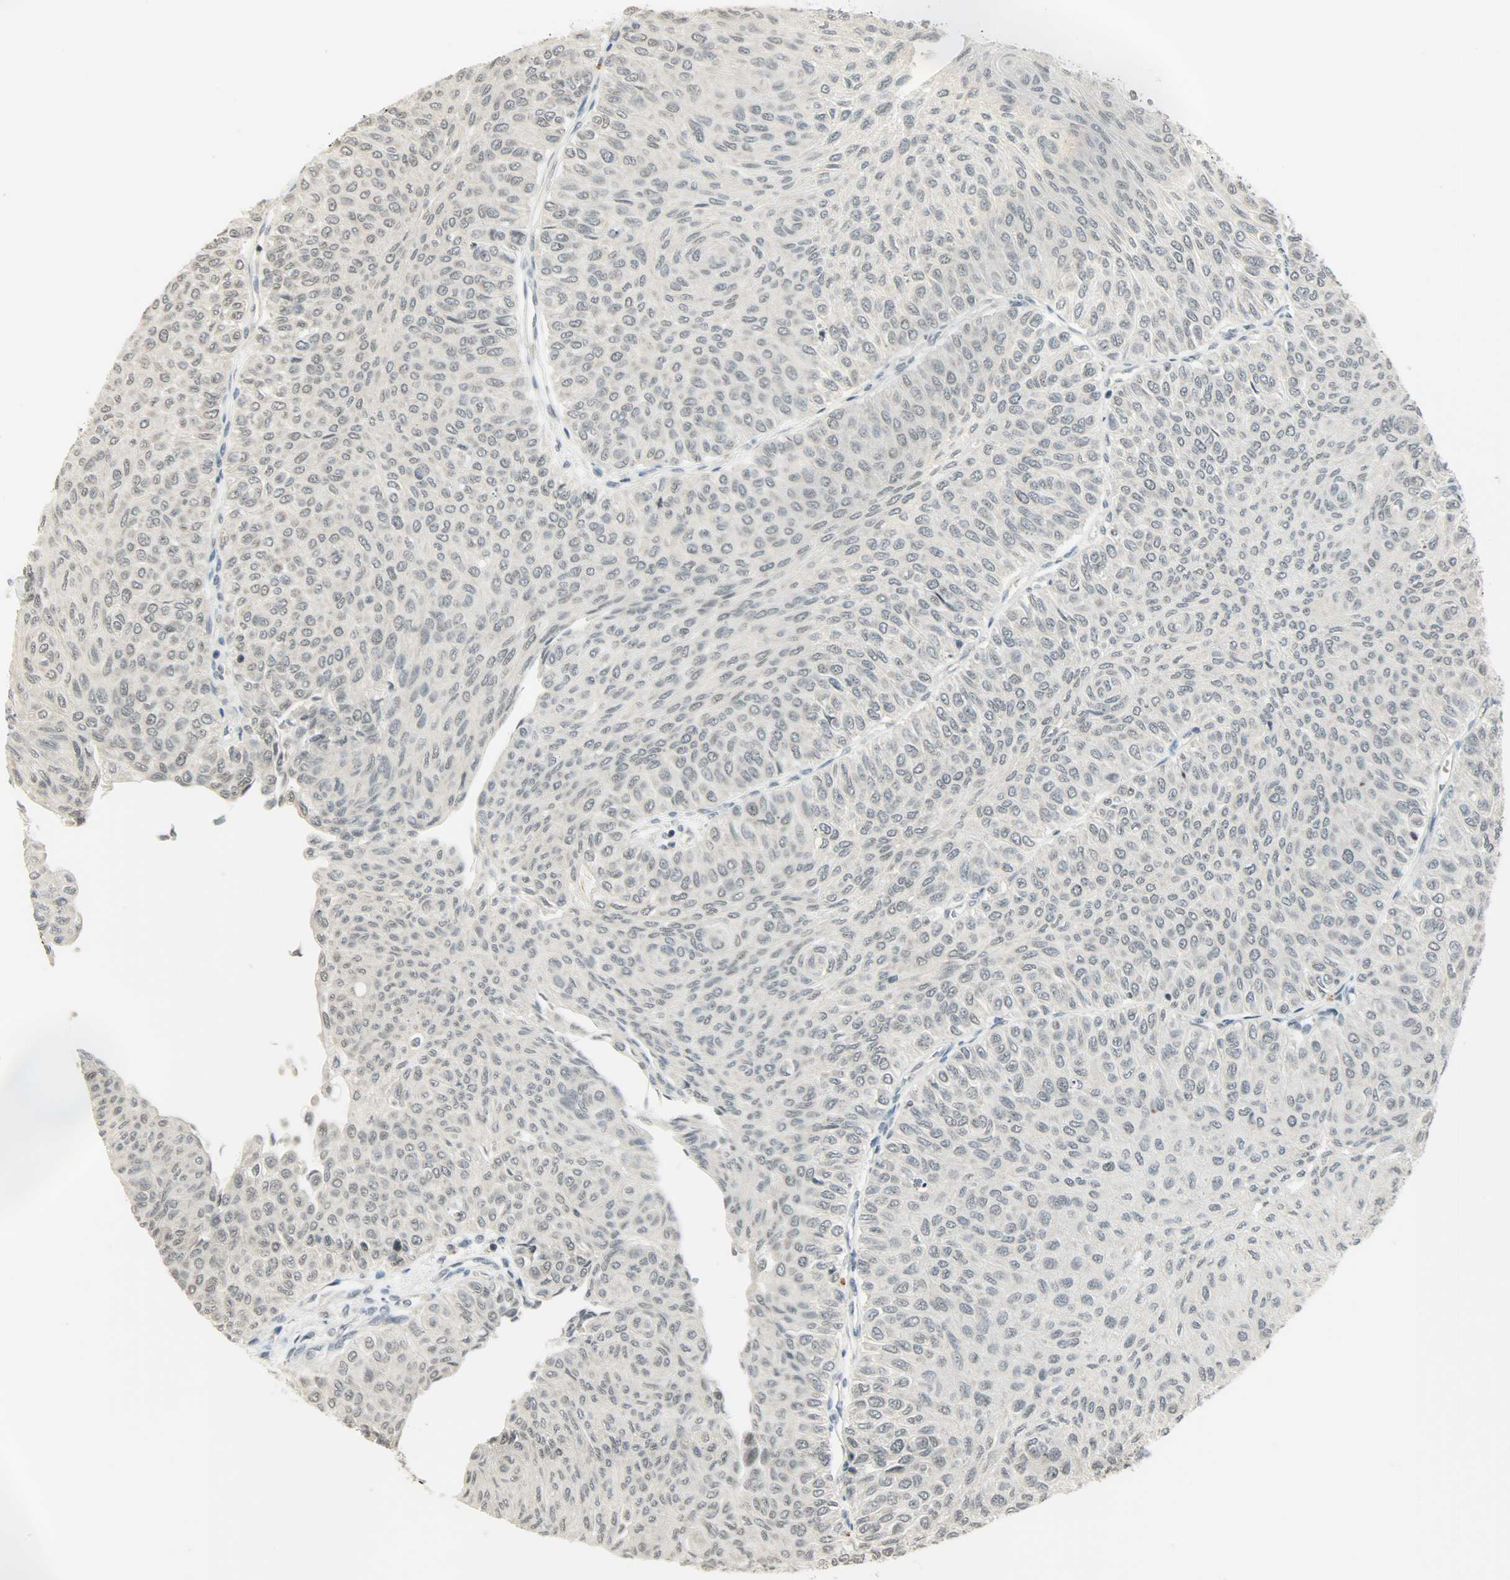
{"staining": {"intensity": "negative", "quantity": "none", "location": "none"}, "tissue": "urothelial cancer", "cell_type": "Tumor cells", "image_type": "cancer", "snomed": [{"axis": "morphology", "description": "Urothelial carcinoma, Low grade"}, {"axis": "topography", "description": "Urinary bladder"}], "caption": "Immunohistochemical staining of human urothelial cancer demonstrates no significant expression in tumor cells.", "gene": "SMARCA5", "patient": {"sex": "male", "age": 78}}